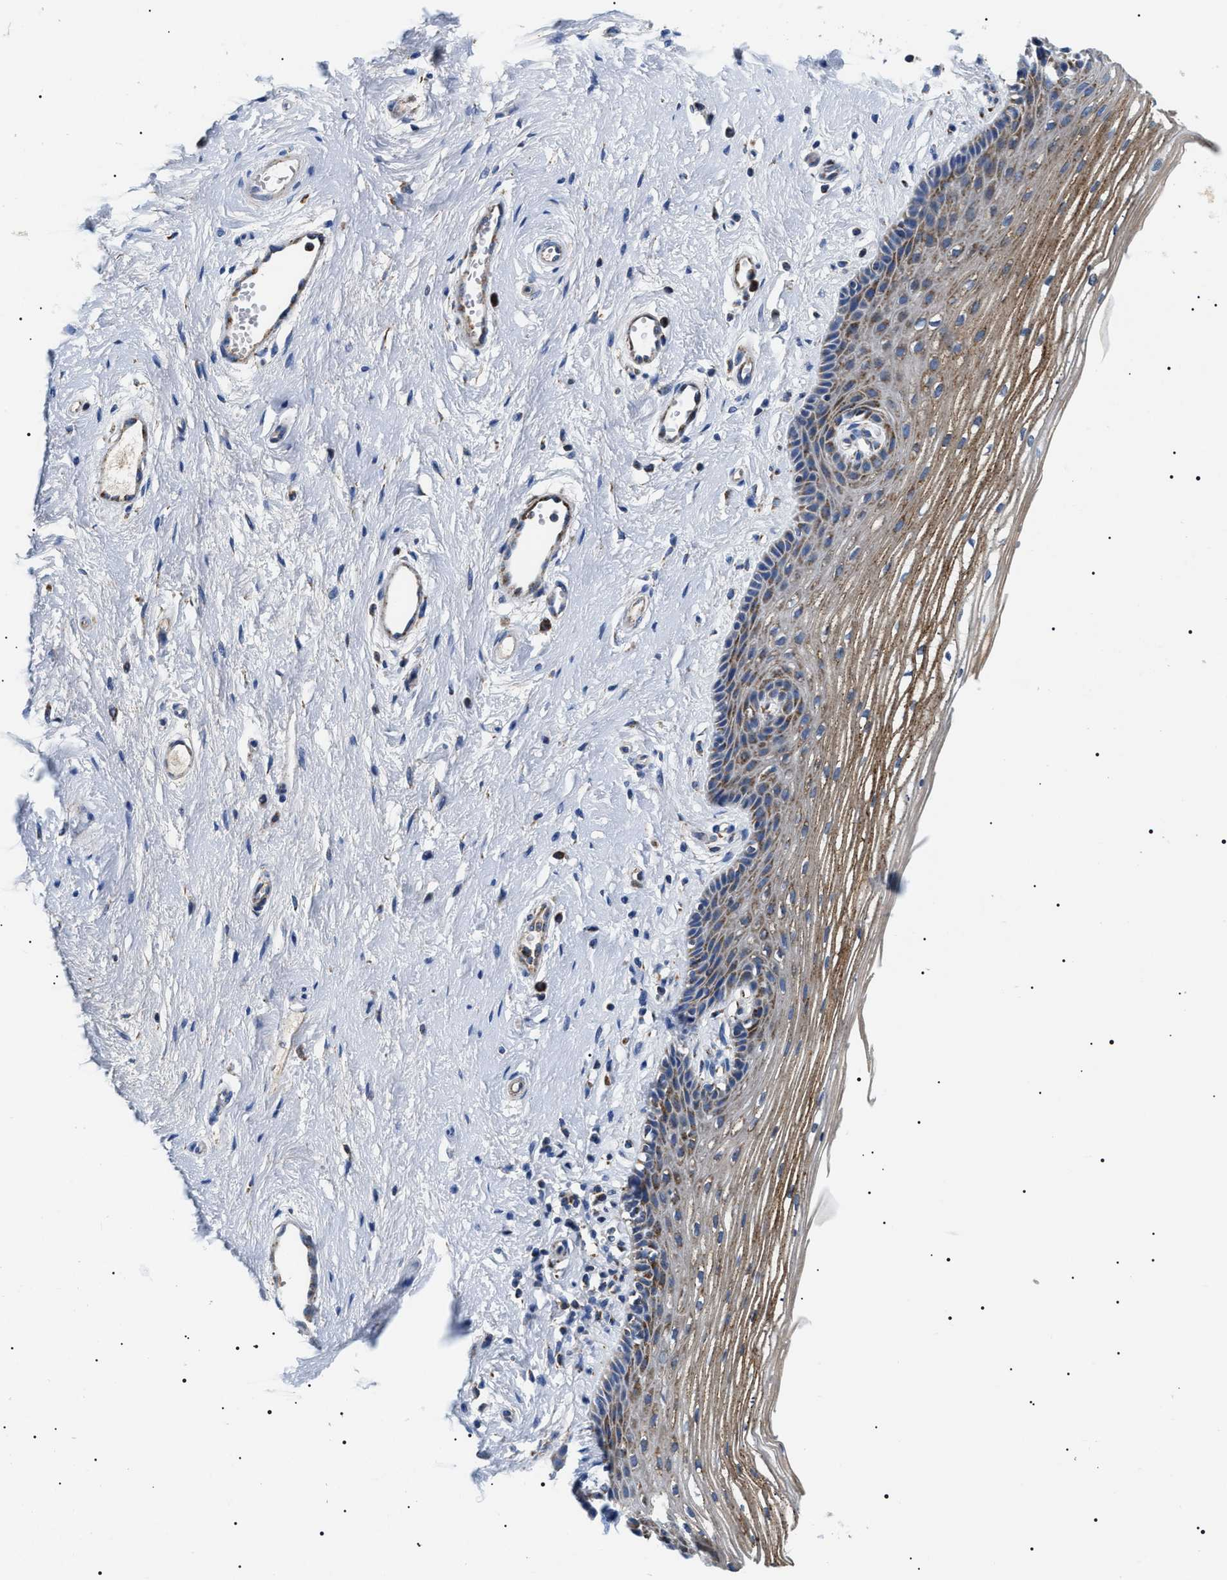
{"staining": {"intensity": "moderate", "quantity": ">75%", "location": "cytoplasmic/membranous"}, "tissue": "vagina", "cell_type": "Squamous epithelial cells", "image_type": "normal", "snomed": [{"axis": "morphology", "description": "Normal tissue, NOS"}, {"axis": "topography", "description": "Vagina"}], "caption": "Squamous epithelial cells reveal medium levels of moderate cytoplasmic/membranous expression in about >75% of cells in normal vagina.", "gene": "OXSM", "patient": {"sex": "female", "age": 46}}